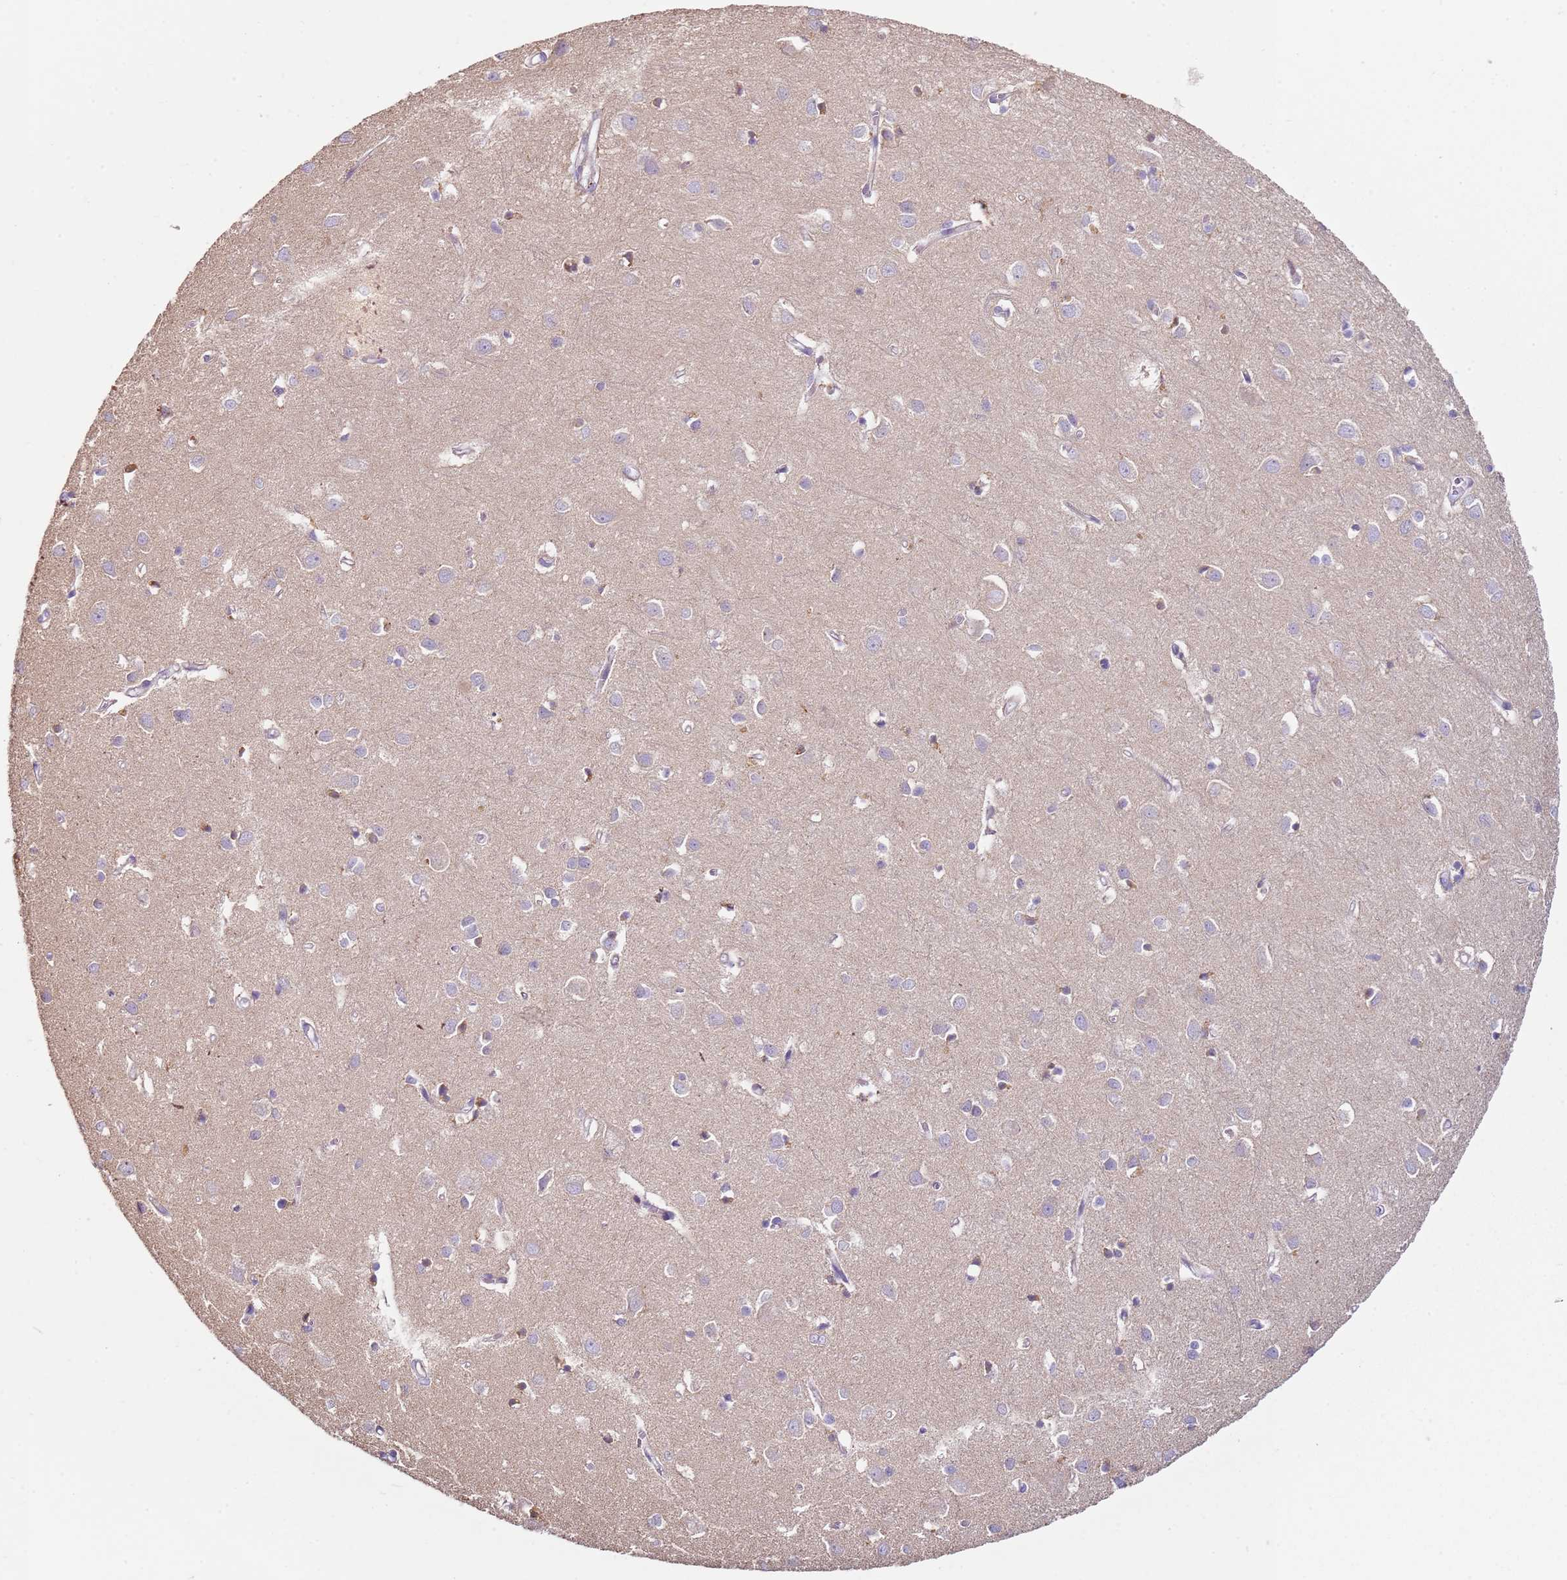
{"staining": {"intensity": "negative", "quantity": "none", "location": "none"}, "tissue": "cerebral cortex", "cell_type": "Endothelial cells", "image_type": "normal", "snomed": [{"axis": "morphology", "description": "Normal tissue, NOS"}, {"axis": "topography", "description": "Cerebral cortex"}], "caption": "Normal cerebral cortex was stained to show a protein in brown. There is no significant expression in endothelial cells. (DAB IHC with hematoxylin counter stain).", "gene": "ALS2", "patient": {"sex": "female", "age": 64}}